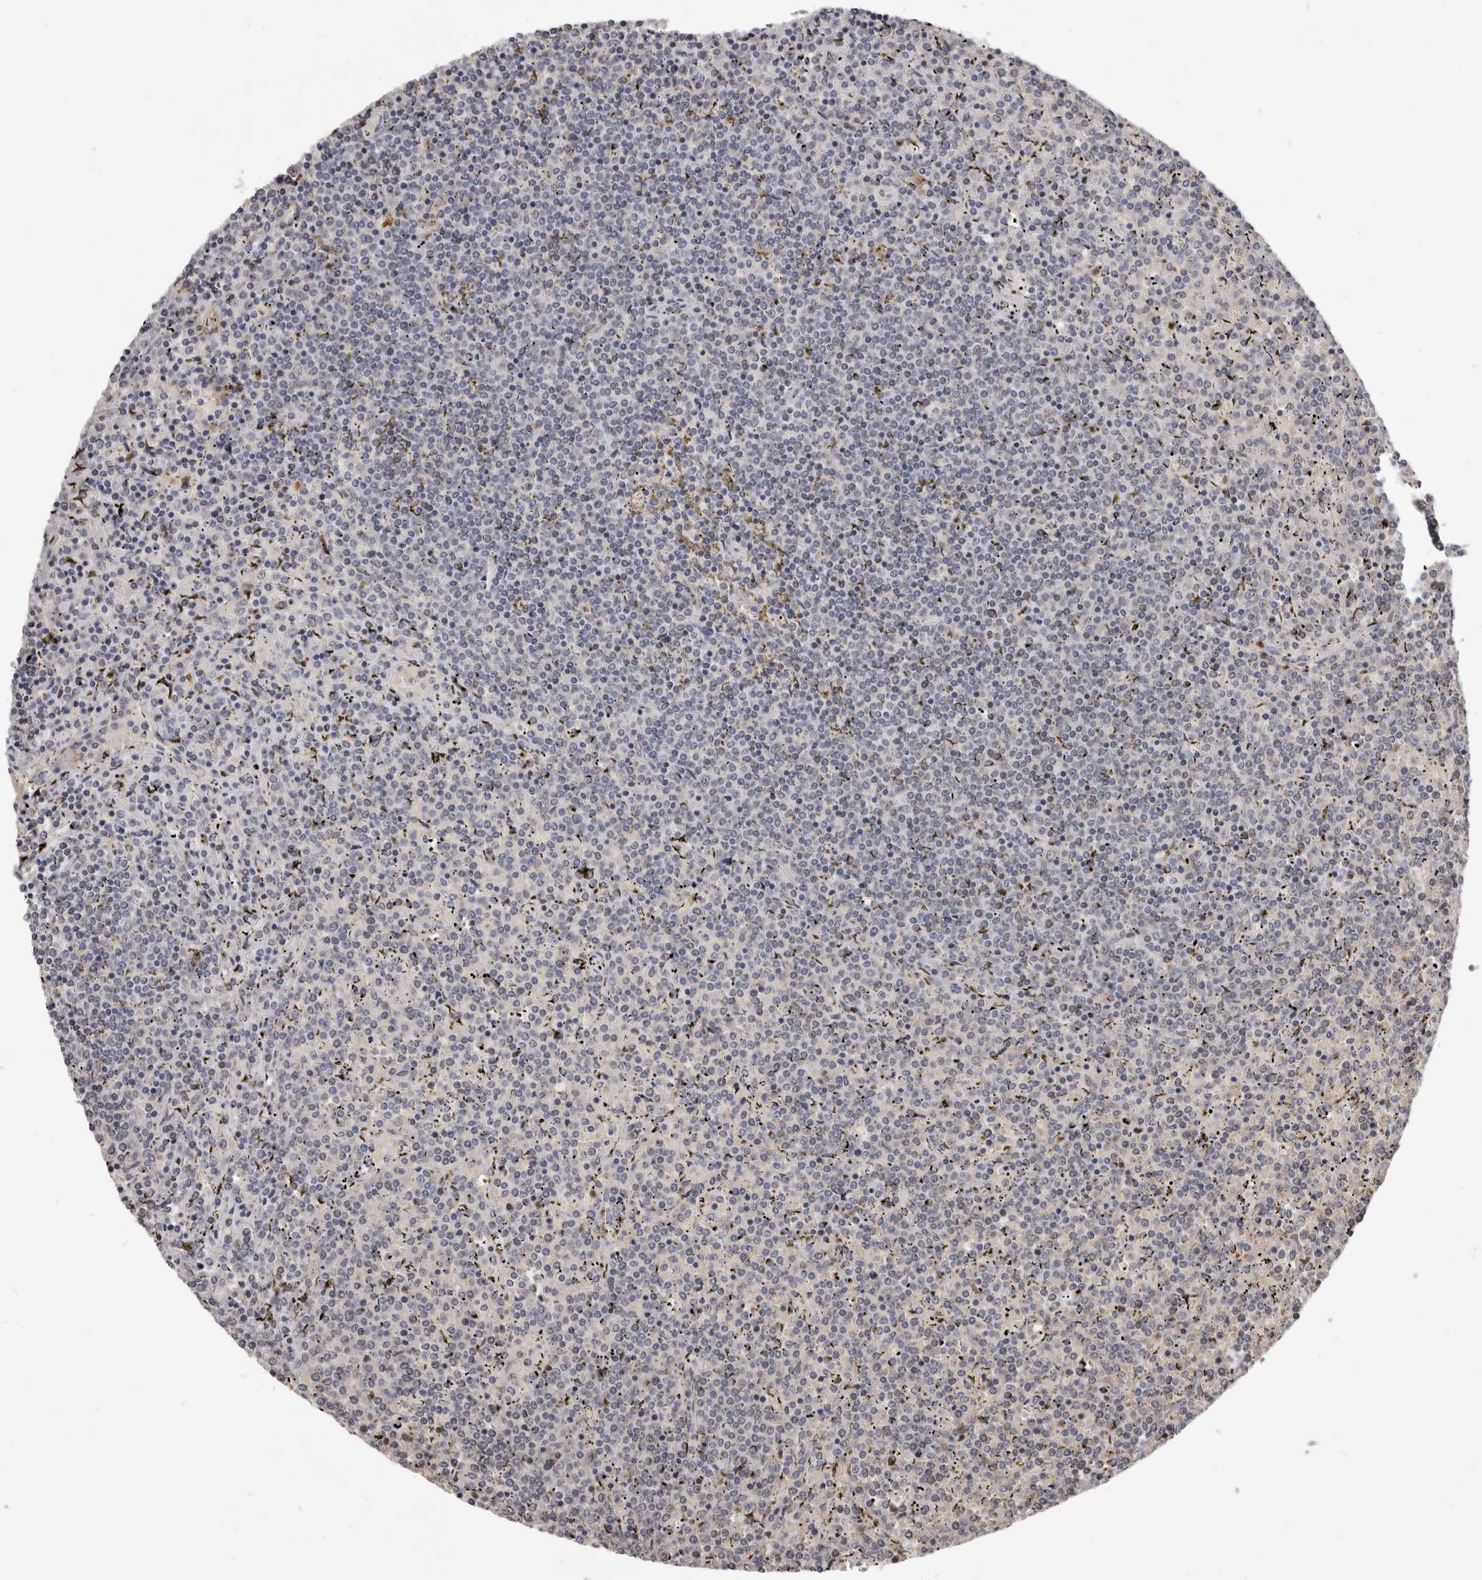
{"staining": {"intensity": "negative", "quantity": "none", "location": "none"}, "tissue": "lymphoma", "cell_type": "Tumor cells", "image_type": "cancer", "snomed": [{"axis": "morphology", "description": "Malignant lymphoma, non-Hodgkin's type, Low grade"}, {"axis": "topography", "description": "Spleen"}], "caption": "Immunohistochemistry micrograph of lymphoma stained for a protein (brown), which reveals no expression in tumor cells.", "gene": "CGN", "patient": {"sex": "female", "age": 19}}